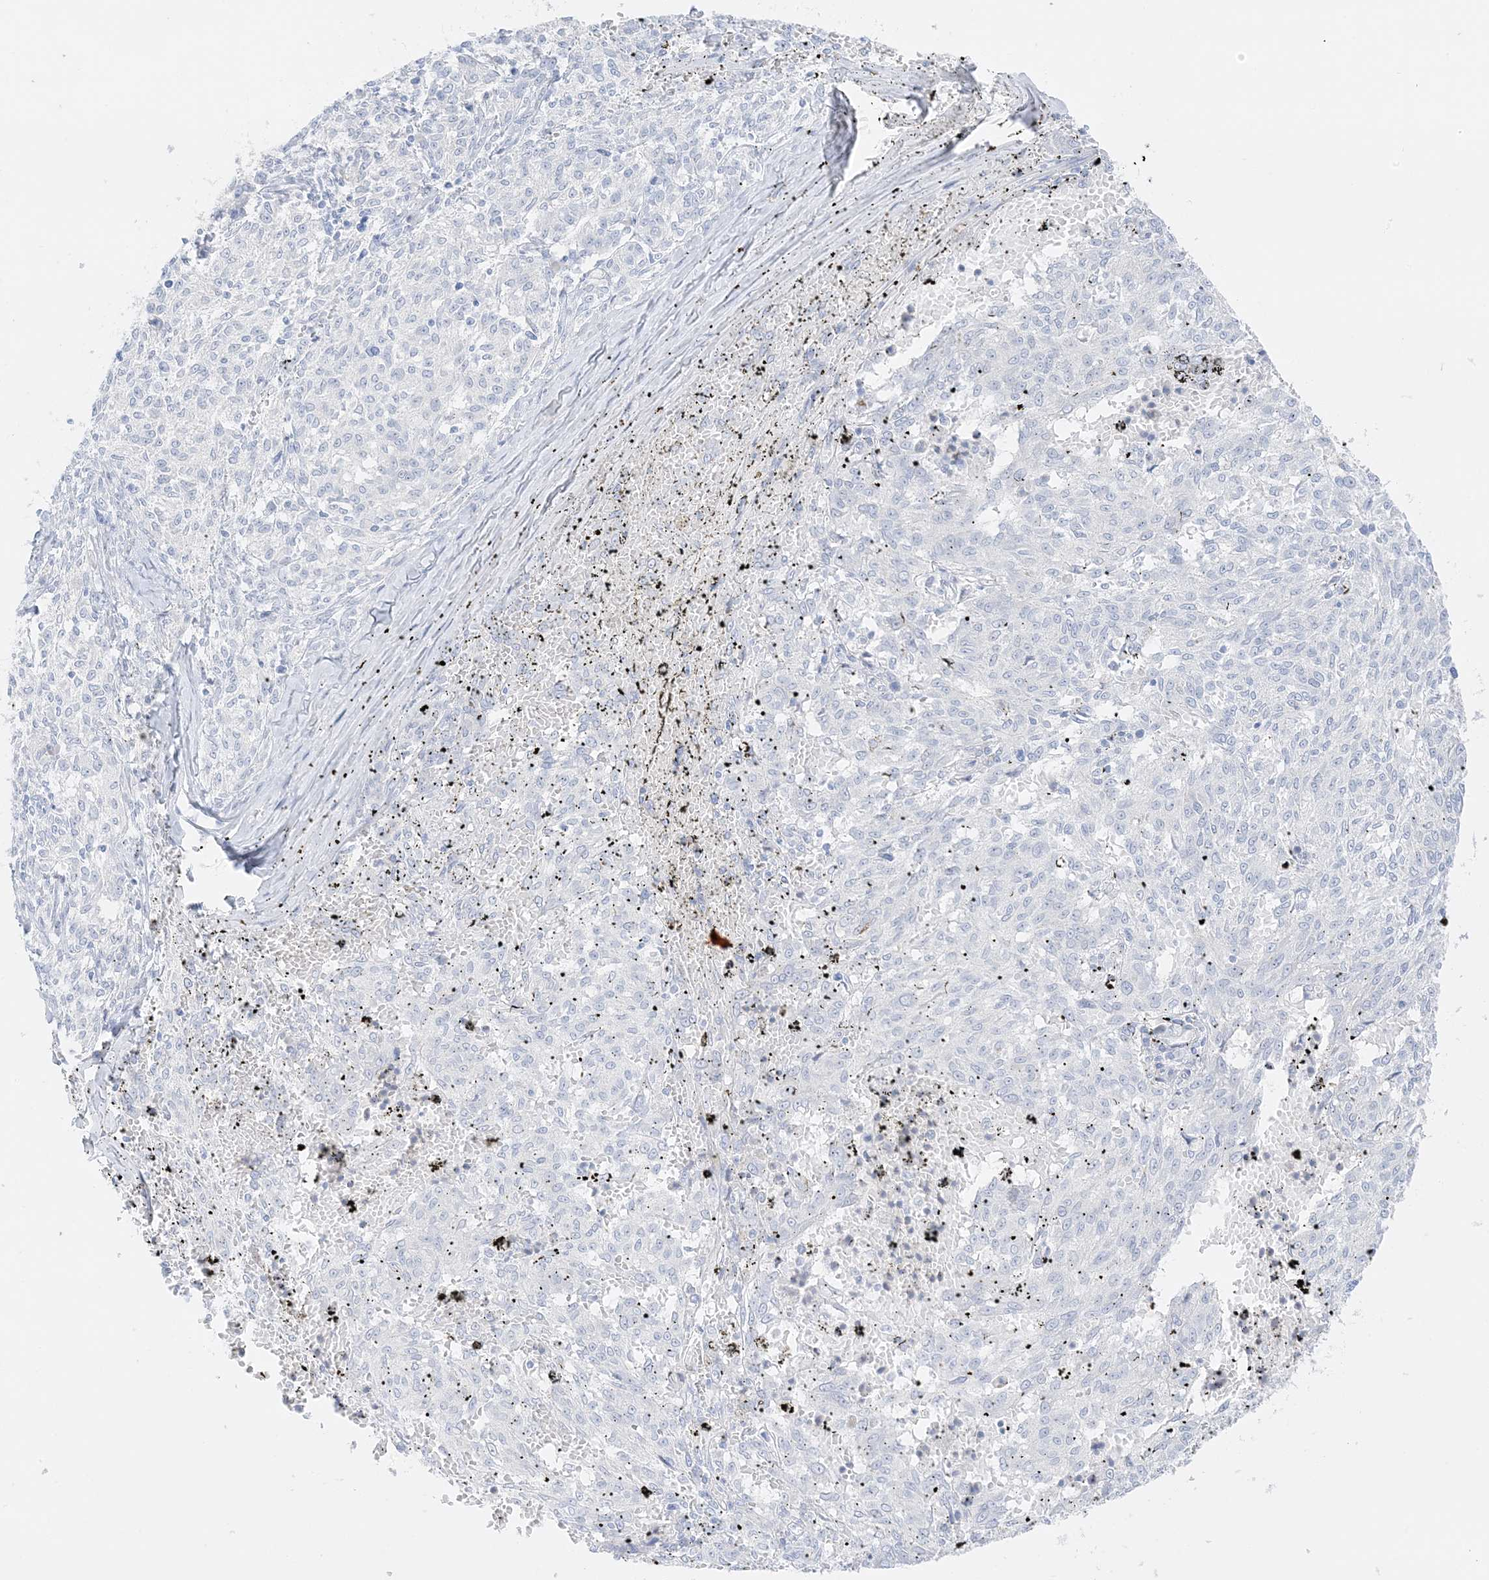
{"staining": {"intensity": "negative", "quantity": "none", "location": "none"}, "tissue": "melanoma", "cell_type": "Tumor cells", "image_type": "cancer", "snomed": [{"axis": "morphology", "description": "Malignant melanoma, NOS"}, {"axis": "topography", "description": "Skin"}], "caption": "The photomicrograph shows no significant expression in tumor cells of malignant melanoma.", "gene": "SLC22A13", "patient": {"sex": "female", "age": 72}}